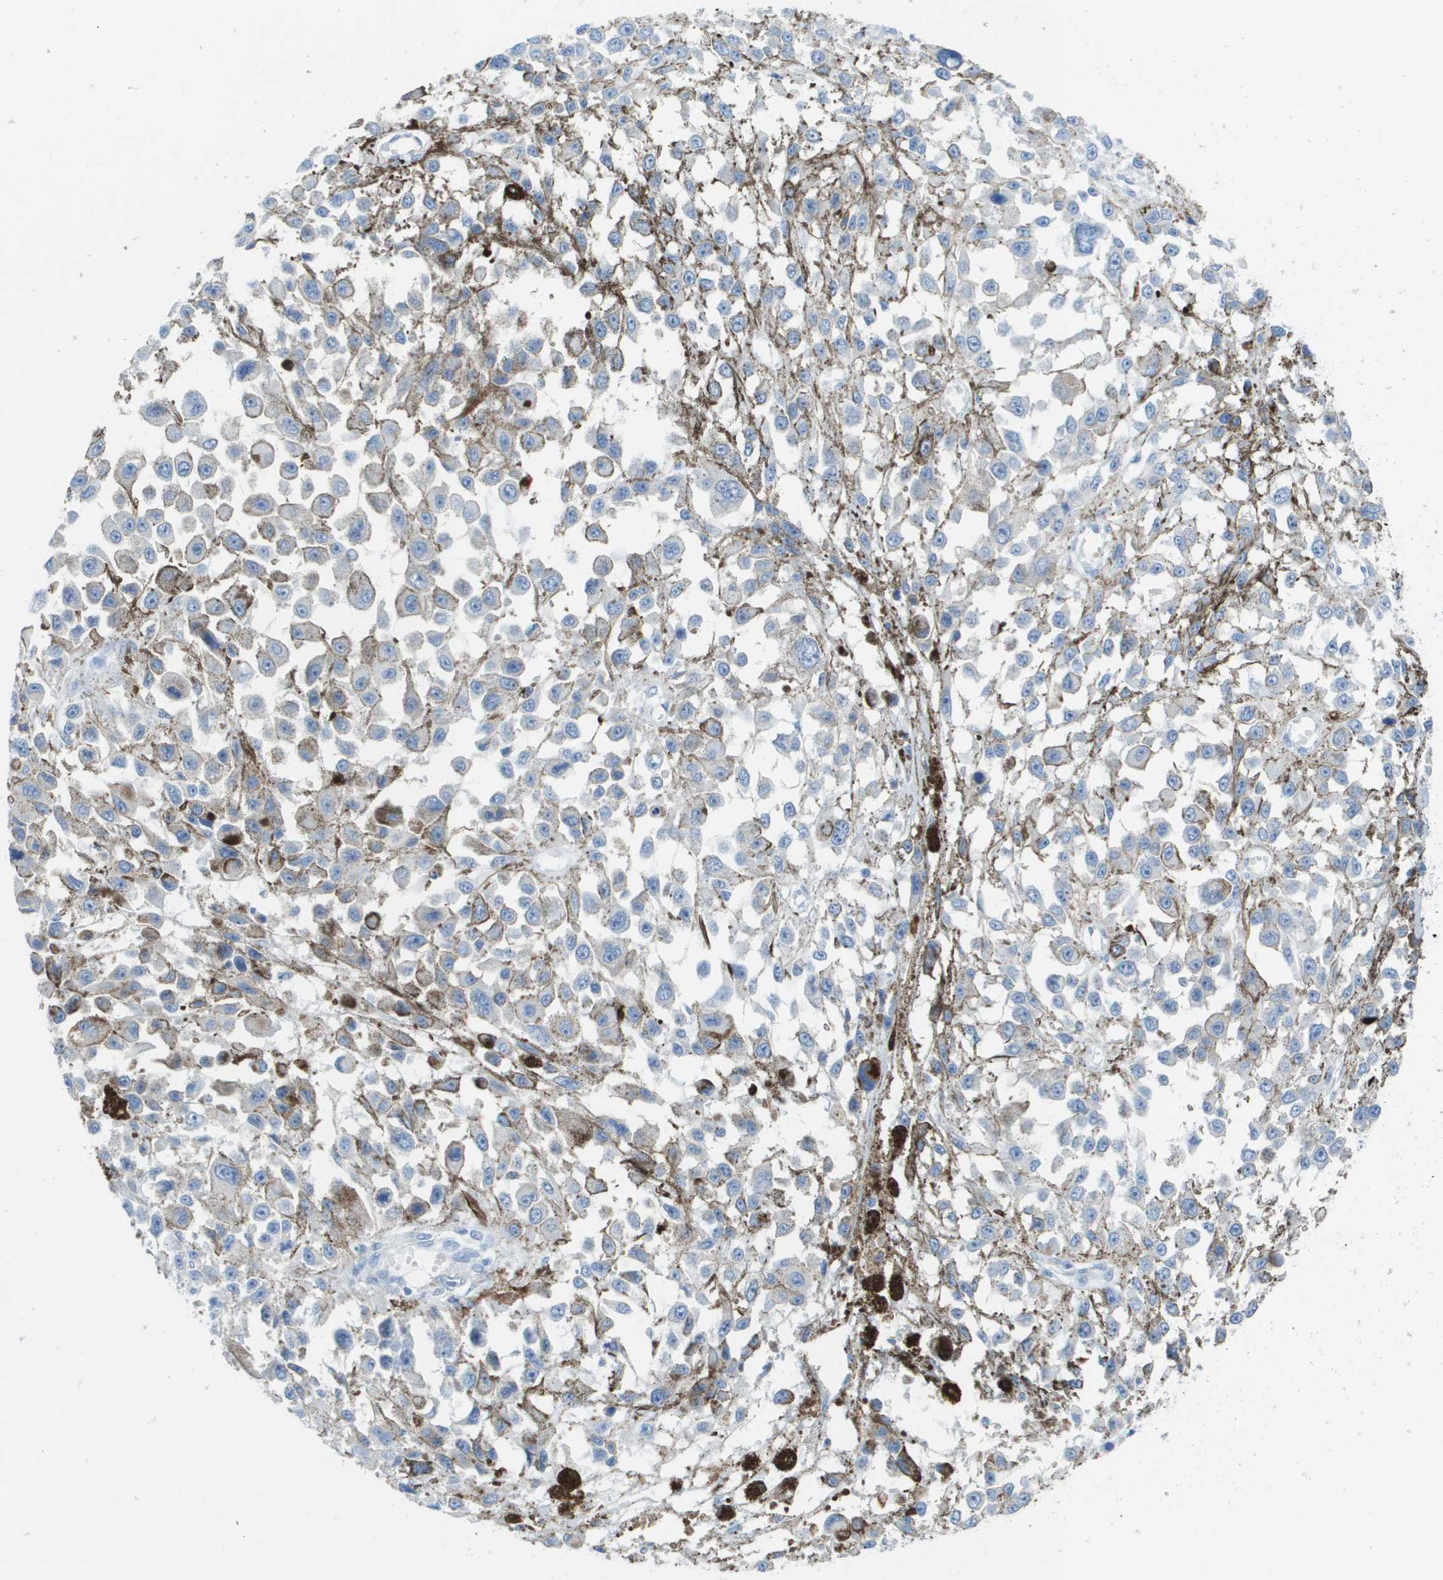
{"staining": {"intensity": "negative", "quantity": "none", "location": "none"}, "tissue": "melanoma", "cell_type": "Tumor cells", "image_type": "cancer", "snomed": [{"axis": "morphology", "description": "Malignant melanoma, Metastatic site"}, {"axis": "topography", "description": "Lymph node"}], "caption": "Immunohistochemical staining of melanoma demonstrates no significant expression in tumor cells. Nuclei are stained in blue.", "gene": "CD46", "patient": {"sex": "male", "age": 59}}